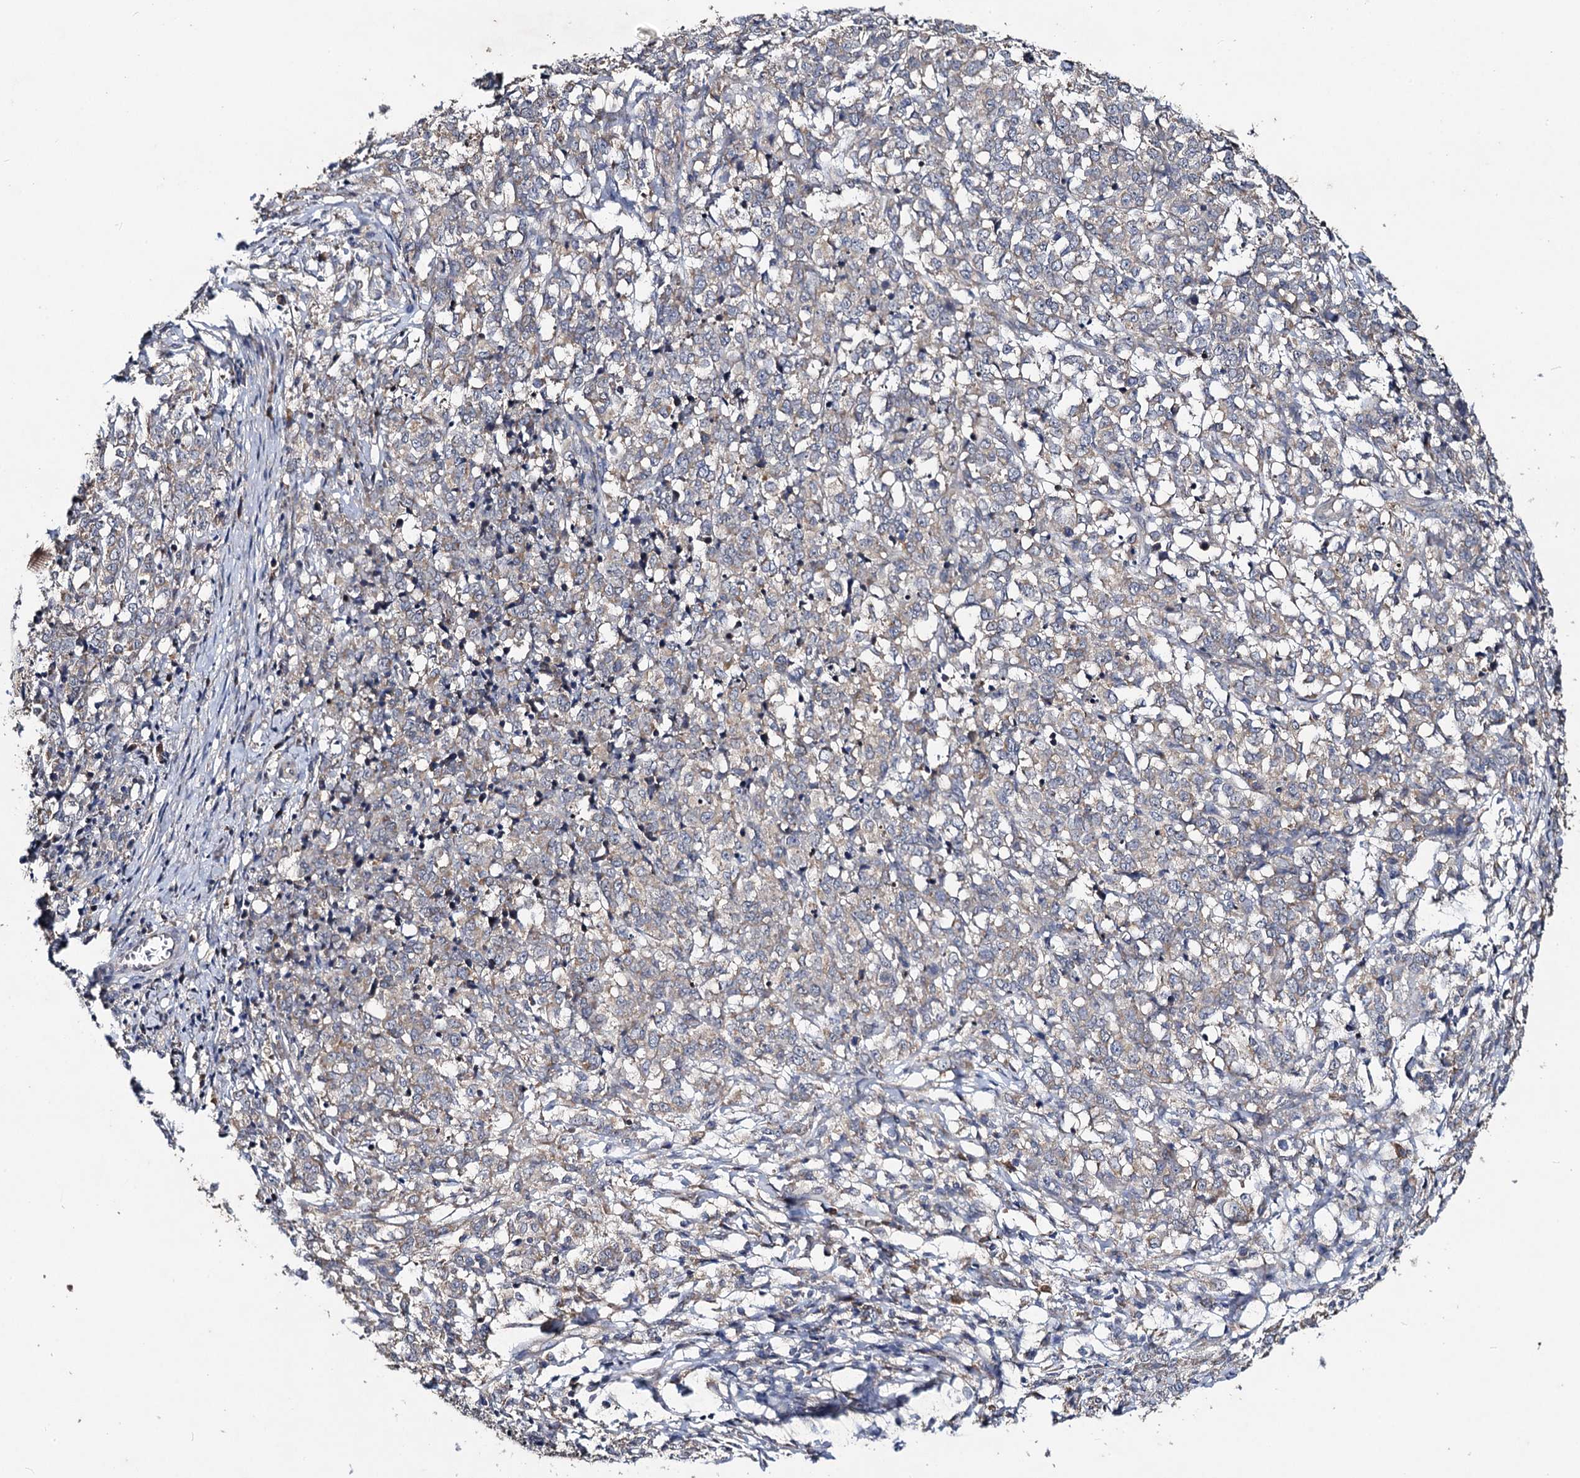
{"staining": {"intensity": "moderate", "quantity": "25%-75%", "location": "cytoplasmic/membranous"}, "tissue": "melanoma", "cell_type": "Tumor cells", "image_type": "cancer", "snomed": [{"axis": "morphology", "description": "Malignant melanoma, NOS"}, {"axis": "topography", "description": "Skin"}], "caption": "Moderate cytoplasmic/membranous expression for a protein is appreciated in approximately 25%-75% of tumor cells of malignant melanoma using immunohistochemistry (IHC).", "gene": "VPS37D", "patient": {"sex": "female", "age": 72}}